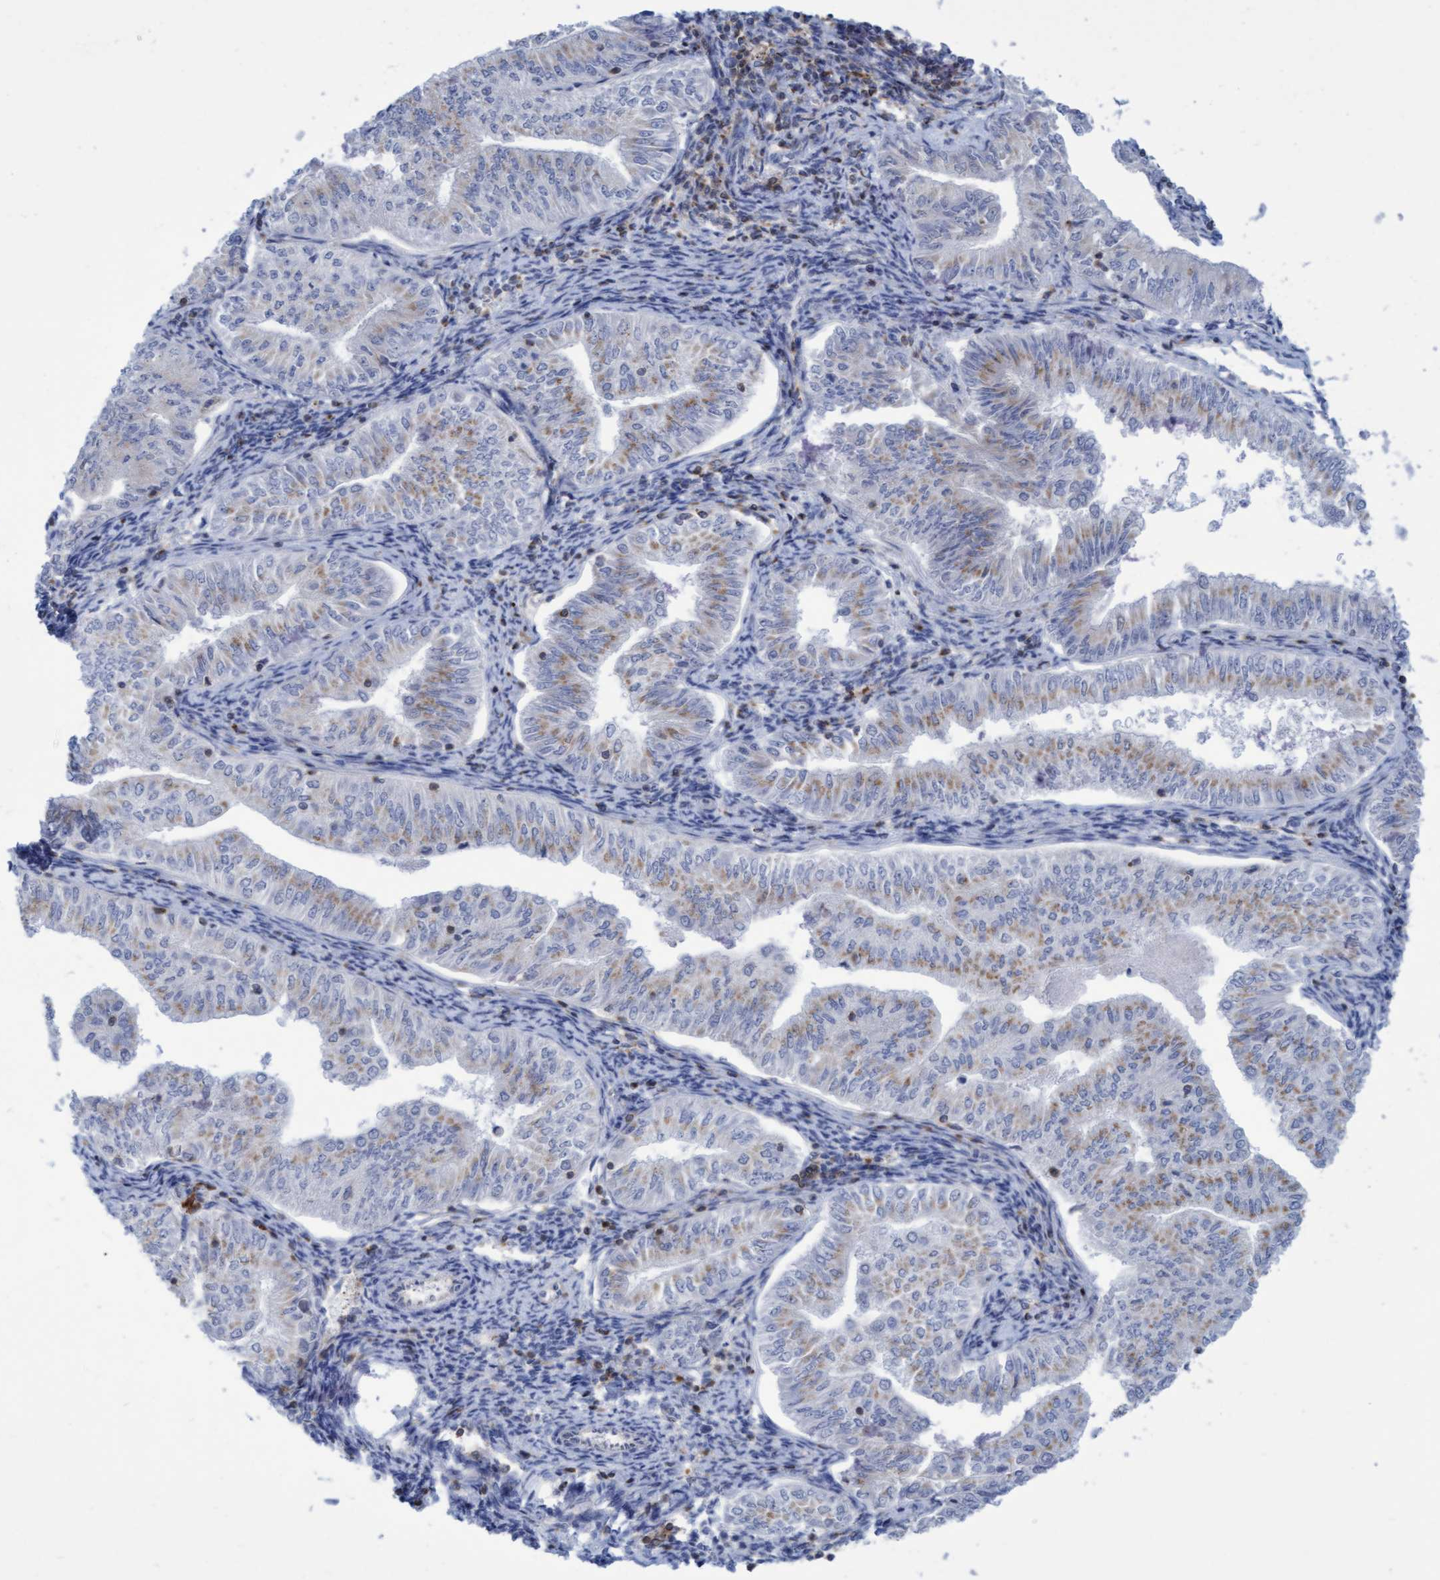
{"staining": {"intensity": "weak", "quantity": "25%-75%", "location": "cytoplasmic/membranous"}, "tissue": "endometrial cancer", "cell_type": "Tumor cells", "image_type": "cancer", "snomed": [{"axis": "morphology", "description": "Normal tissue, NOS"}, {"axis": "morphology", "description": "Adenocarcinoma, NOS"}, {"axis": "topography", "description": "Endometrium"}], "caption": "Immunohistochemical staining of endometrial cancer (adenocarcinoma) demonstrates weak cytoplasmic/membranous protein staining in approximately 25%-75% of tumor cells.", "gene": "FNBP1", "patient": {"sex": "female", "age": 53}}